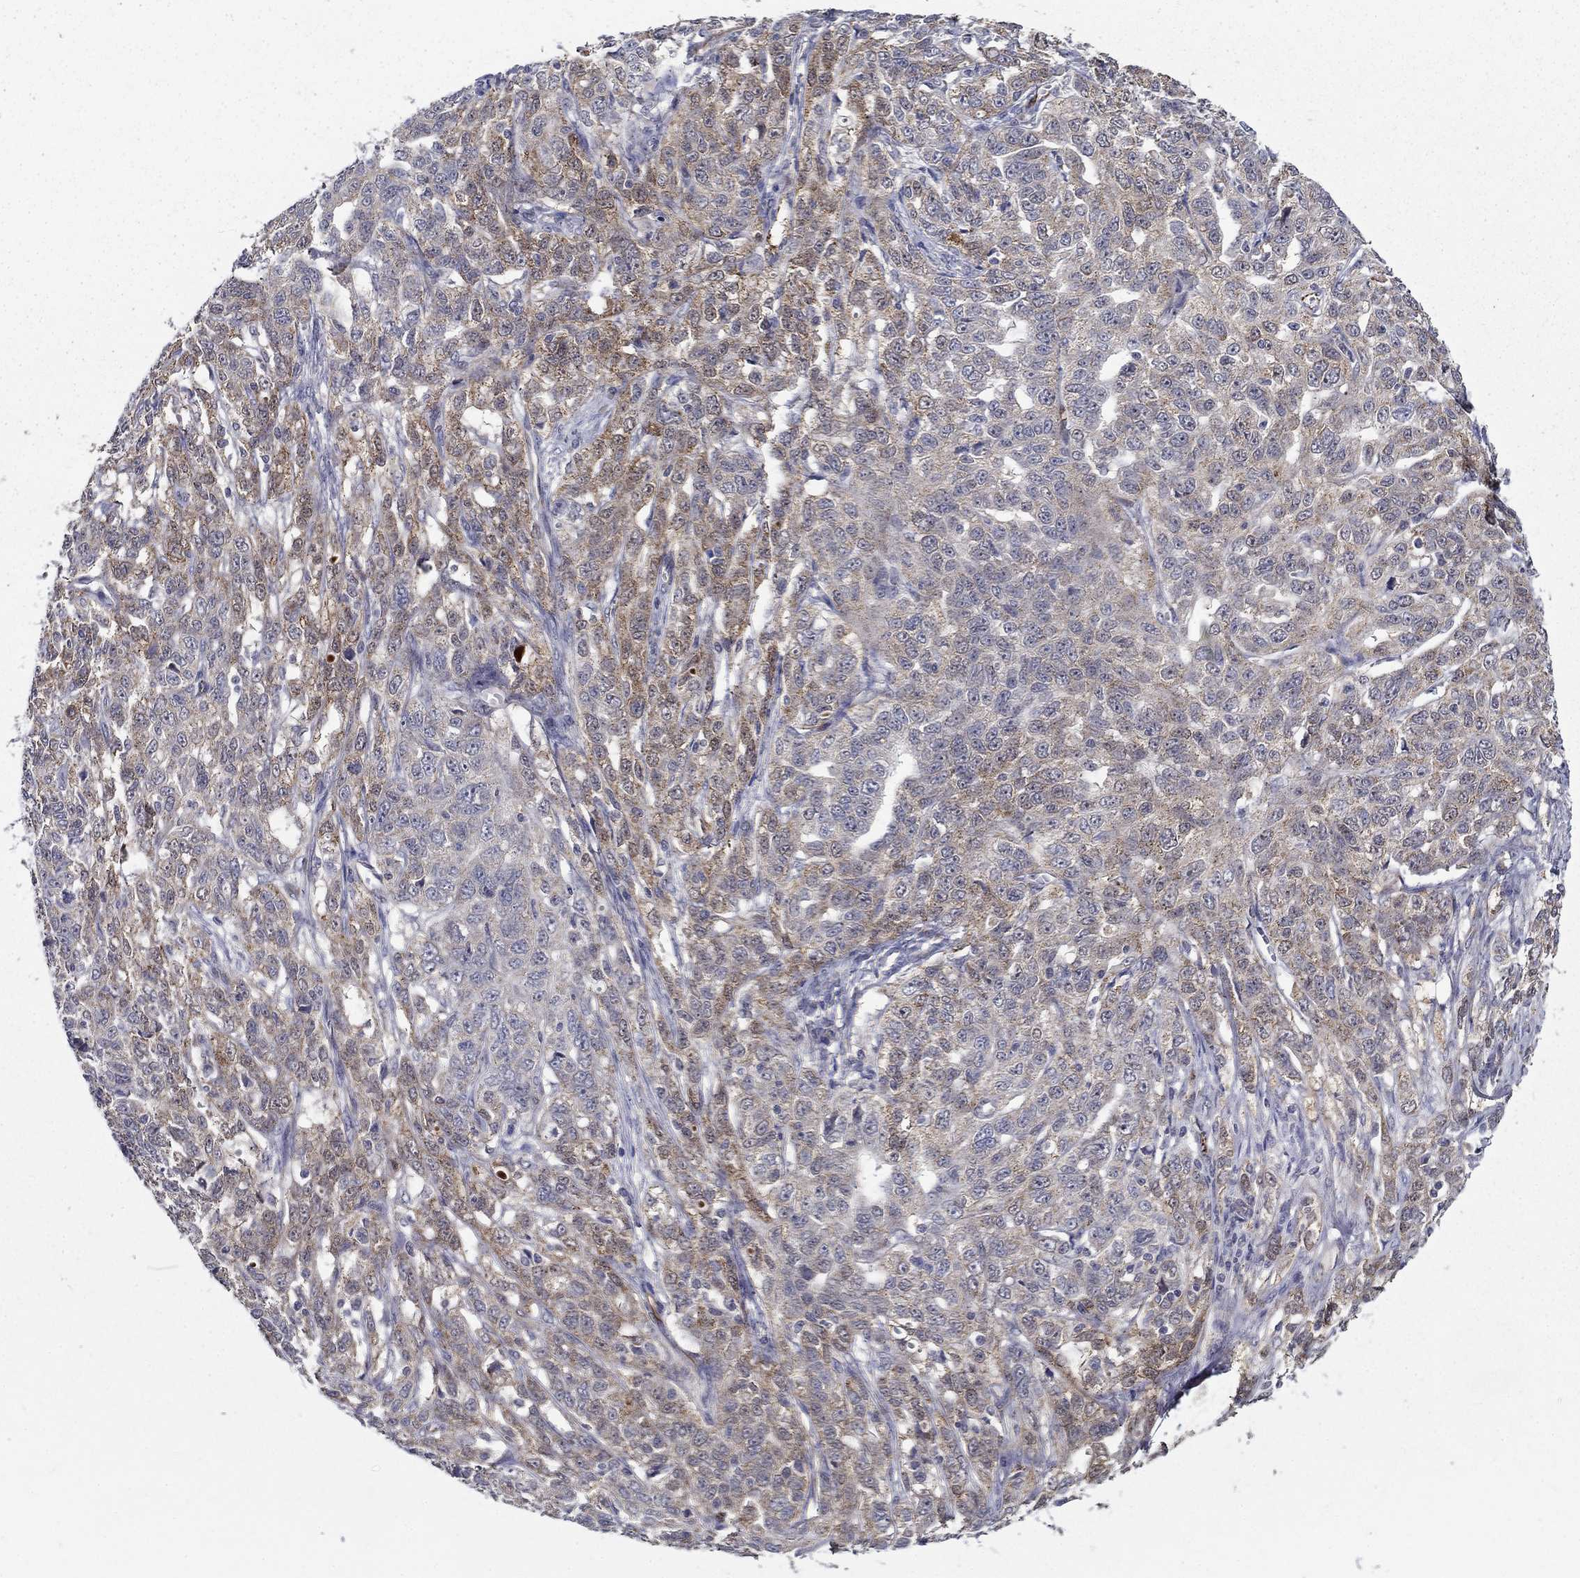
{"staining": {"intensity": "moderate", "quantity": "<25%", "location": "cytoplasmic/membranous"}, "tissue": "ovarian cancer", "cell_type": "Tumor cells", "image_type": "cancer", "snomed": [{"axis": "morphology", "description": "Cystadenocarcinoma, serous, NOS"}, {"axis": "topography", "description": "Ovary"}], "caption": "This photomicrograph reveals ovarian cancer (serous cystadenocarcinoma) stained with immunohistochemistry to label a protein in brown. The cytoplasmic/membranous of tumor cells show moderate positivity for the protein. Nuclei are counter-stained blue.", "gene": "LACTB2", "patient": {"sex": "female", "age": 71}}